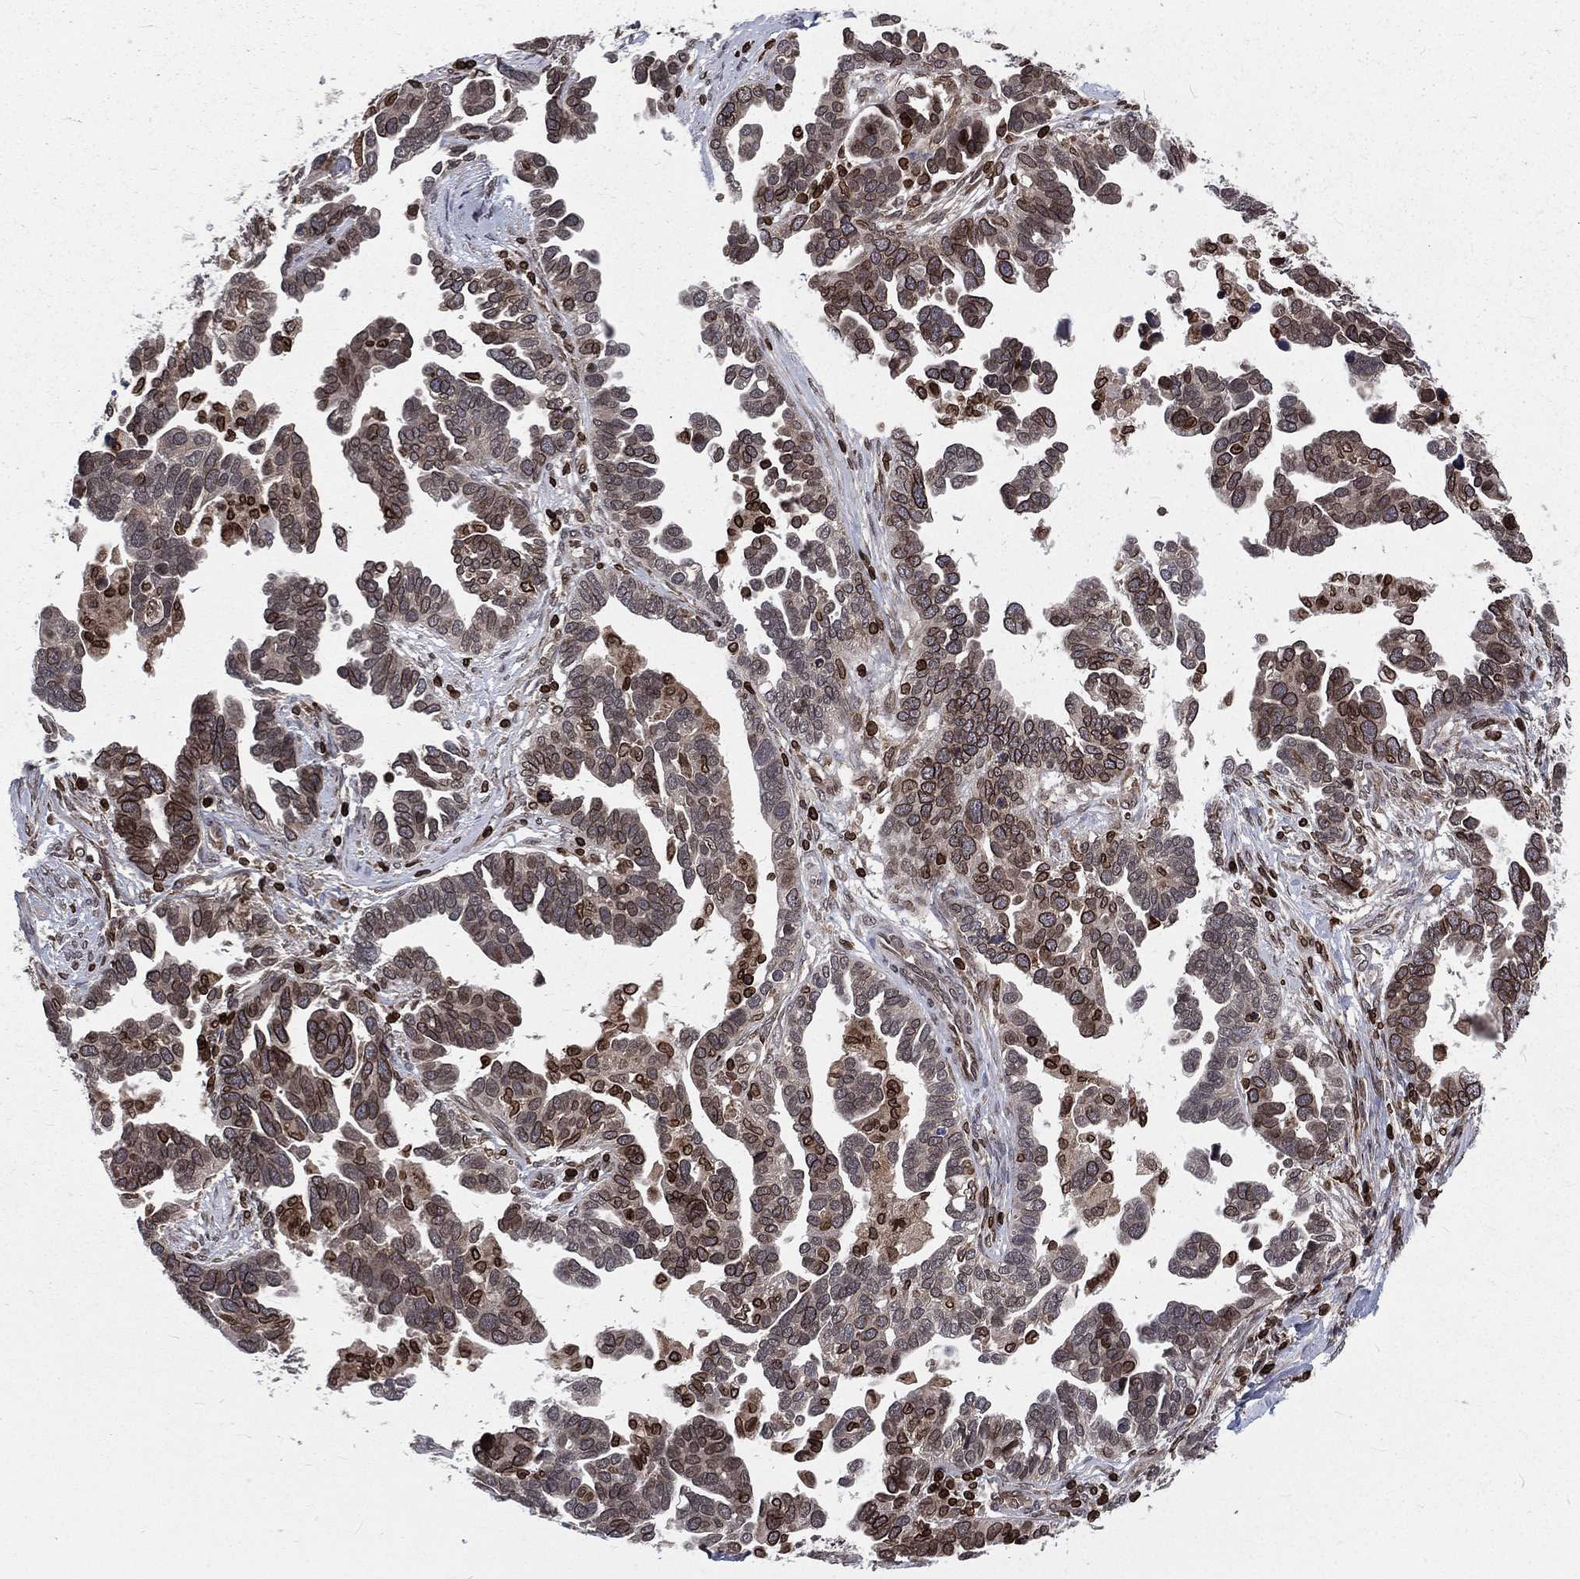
{"staining": {"intensity": "strong", "quantity": "25%-75%", "location": "cytoplasmic/membranous,nuclear"}, "tissue": "ovarian cancer", "cell_type": "Tumor cells", "image_type": "cancer", "snomed": [{"axis": "morphology", "description": "Cystadenocarcinoma, serous, NOS"}, {"axis": "topography", "description": "Ovary"}], "caption": "Immunohistochemical staining of ovarian serous cystadenocarcinoma reveals high levels of strong cytoplasmic/membranous and nuclear protein staining in approximately 25%-75% of tumor cells. The staining was performed using DAB (3,3'-diaminobenzidine) to visualize the protein expression in brown, while the nuclei were stained in blue with hematoxylin (Magnification: 20x).", "gene": "LBR", "patient": {"sex": "female", "age": 54}}